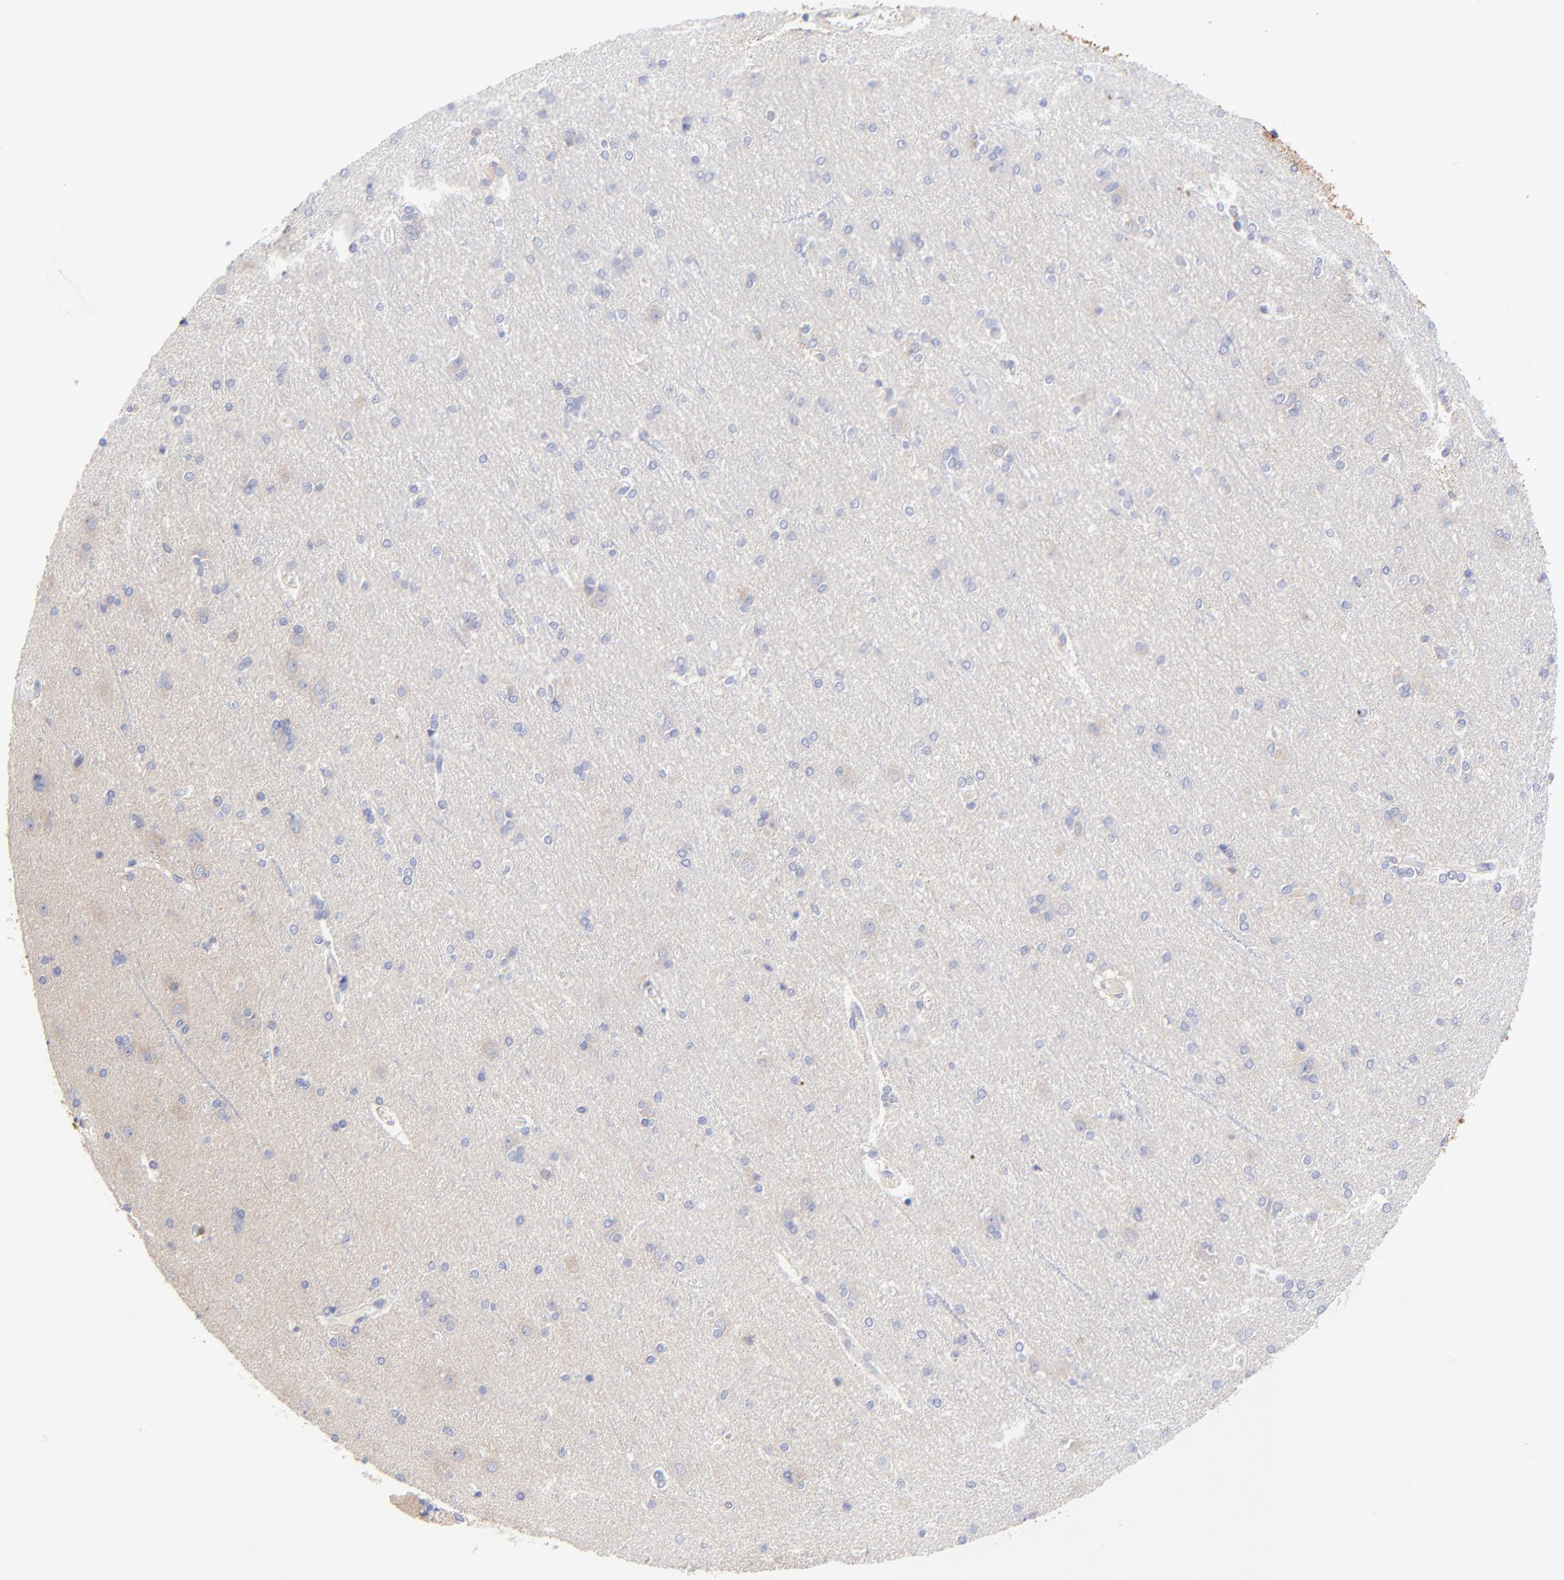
{"staining": {"intensity": "negative", "quantity": "none", "location": "none"}, "tissue": "cerebral cortex", "cell_type": "Endothelial cells", "image_type": "normal", "snomed": [{"axis": "morphology", "description": "Normal tissue, NOS"}, {"axis": "topography", "description": "Cerebral cortex"}], "caption": "Immunohistochemistry (IHC) image of benign cerebral cortex stained for a protein (brown), which demonstrates no staining in endothelial cells.", "gene": "LHFPL1", "patient": {"sex": "female", "age": 54}}